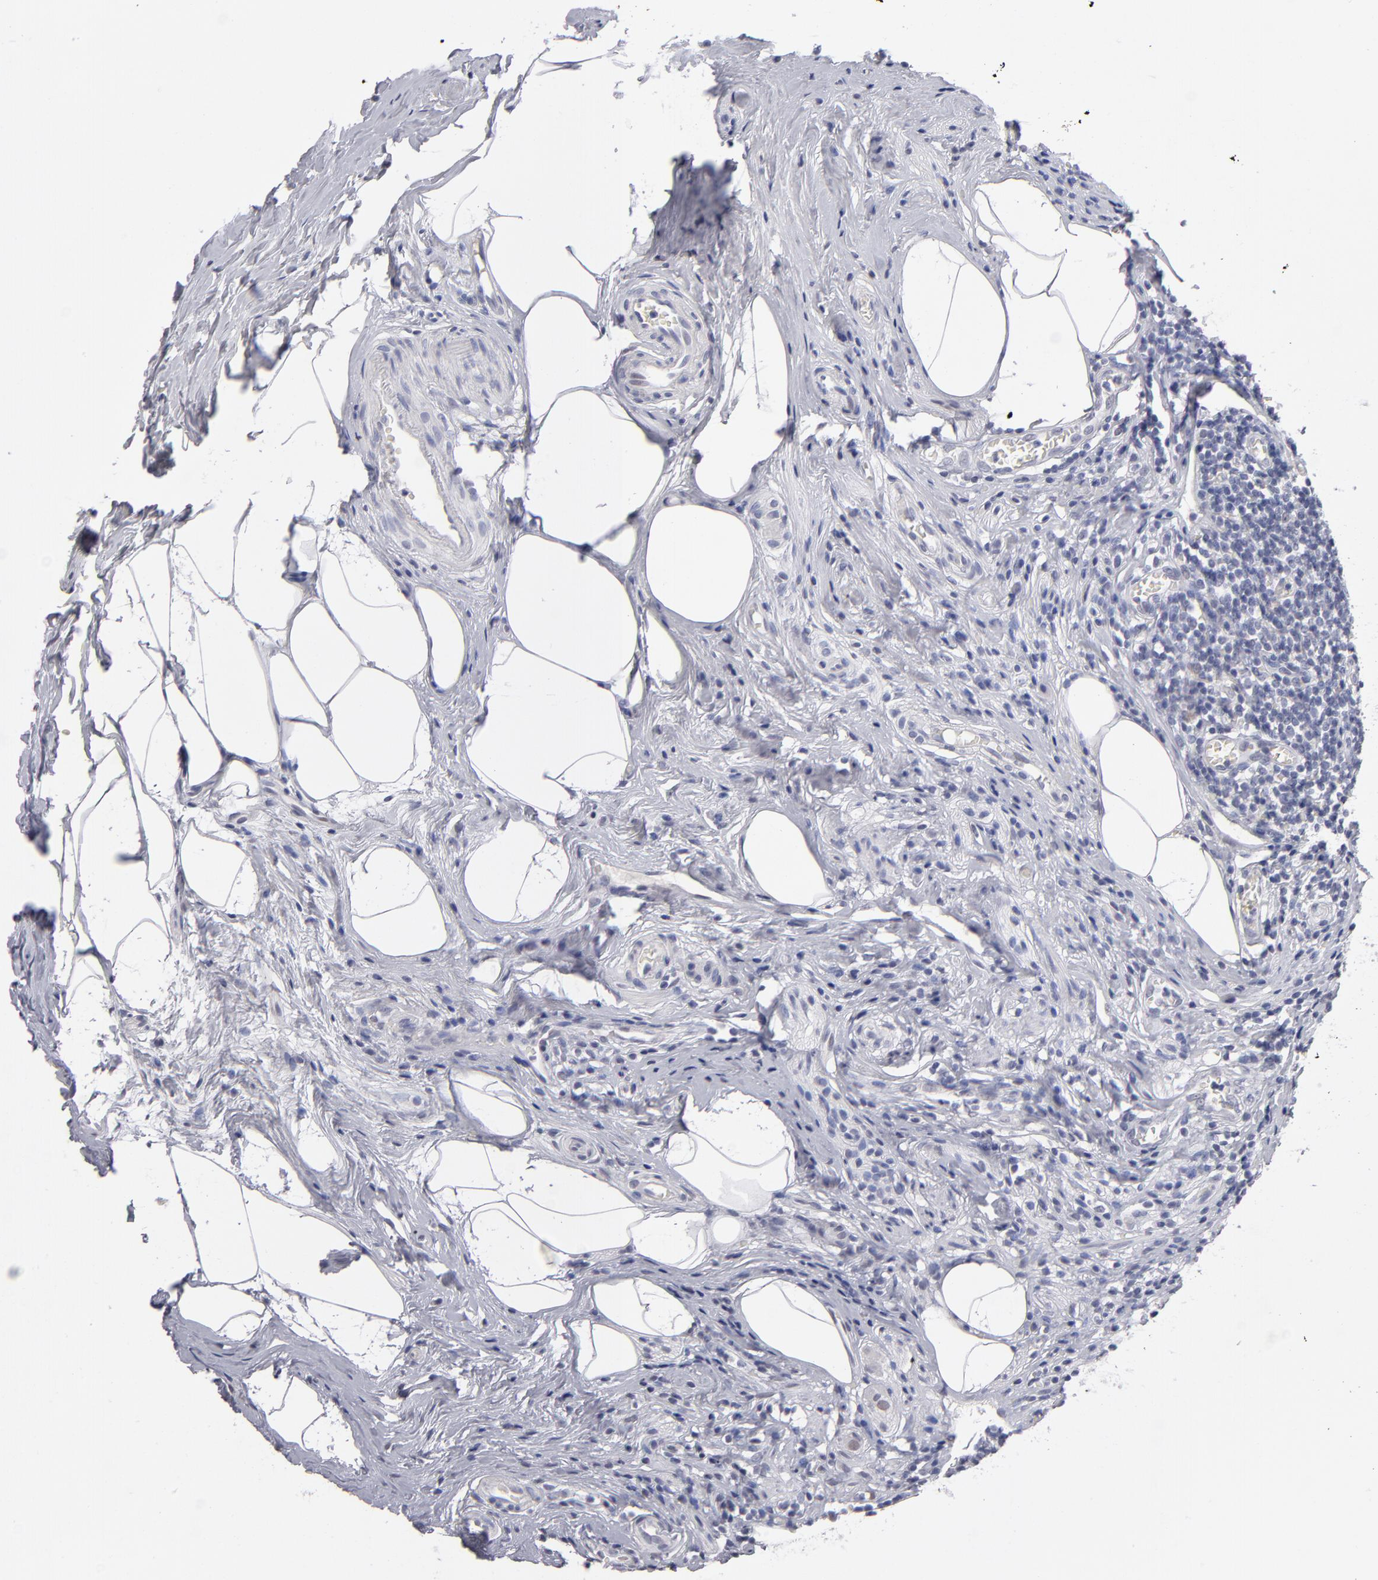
{"staining": {"intensity": "weak", "quantity": "25%-75%", "location": "cytoplasmic/membranous,nuclear"}, "tissue": "appendix", "cell_type": "Glandular cells", "image_type": "normal", "snomed": [{"axis": "morphology", "description": "Normal tissue, NOS"}, {"axis": "topography", "description": "Appendix"}], "caption": "Appendix was stained to show a protein in brown. There is low levels of weak cytoplasmic/membranous,nuclear positivity in approximately 25%-75% of glandular cells. (DAB IHC, brown staining for protein, blue staining for nuclei).", "gene": "TEX11", "patient": {"sex": "male", "age": 38}}